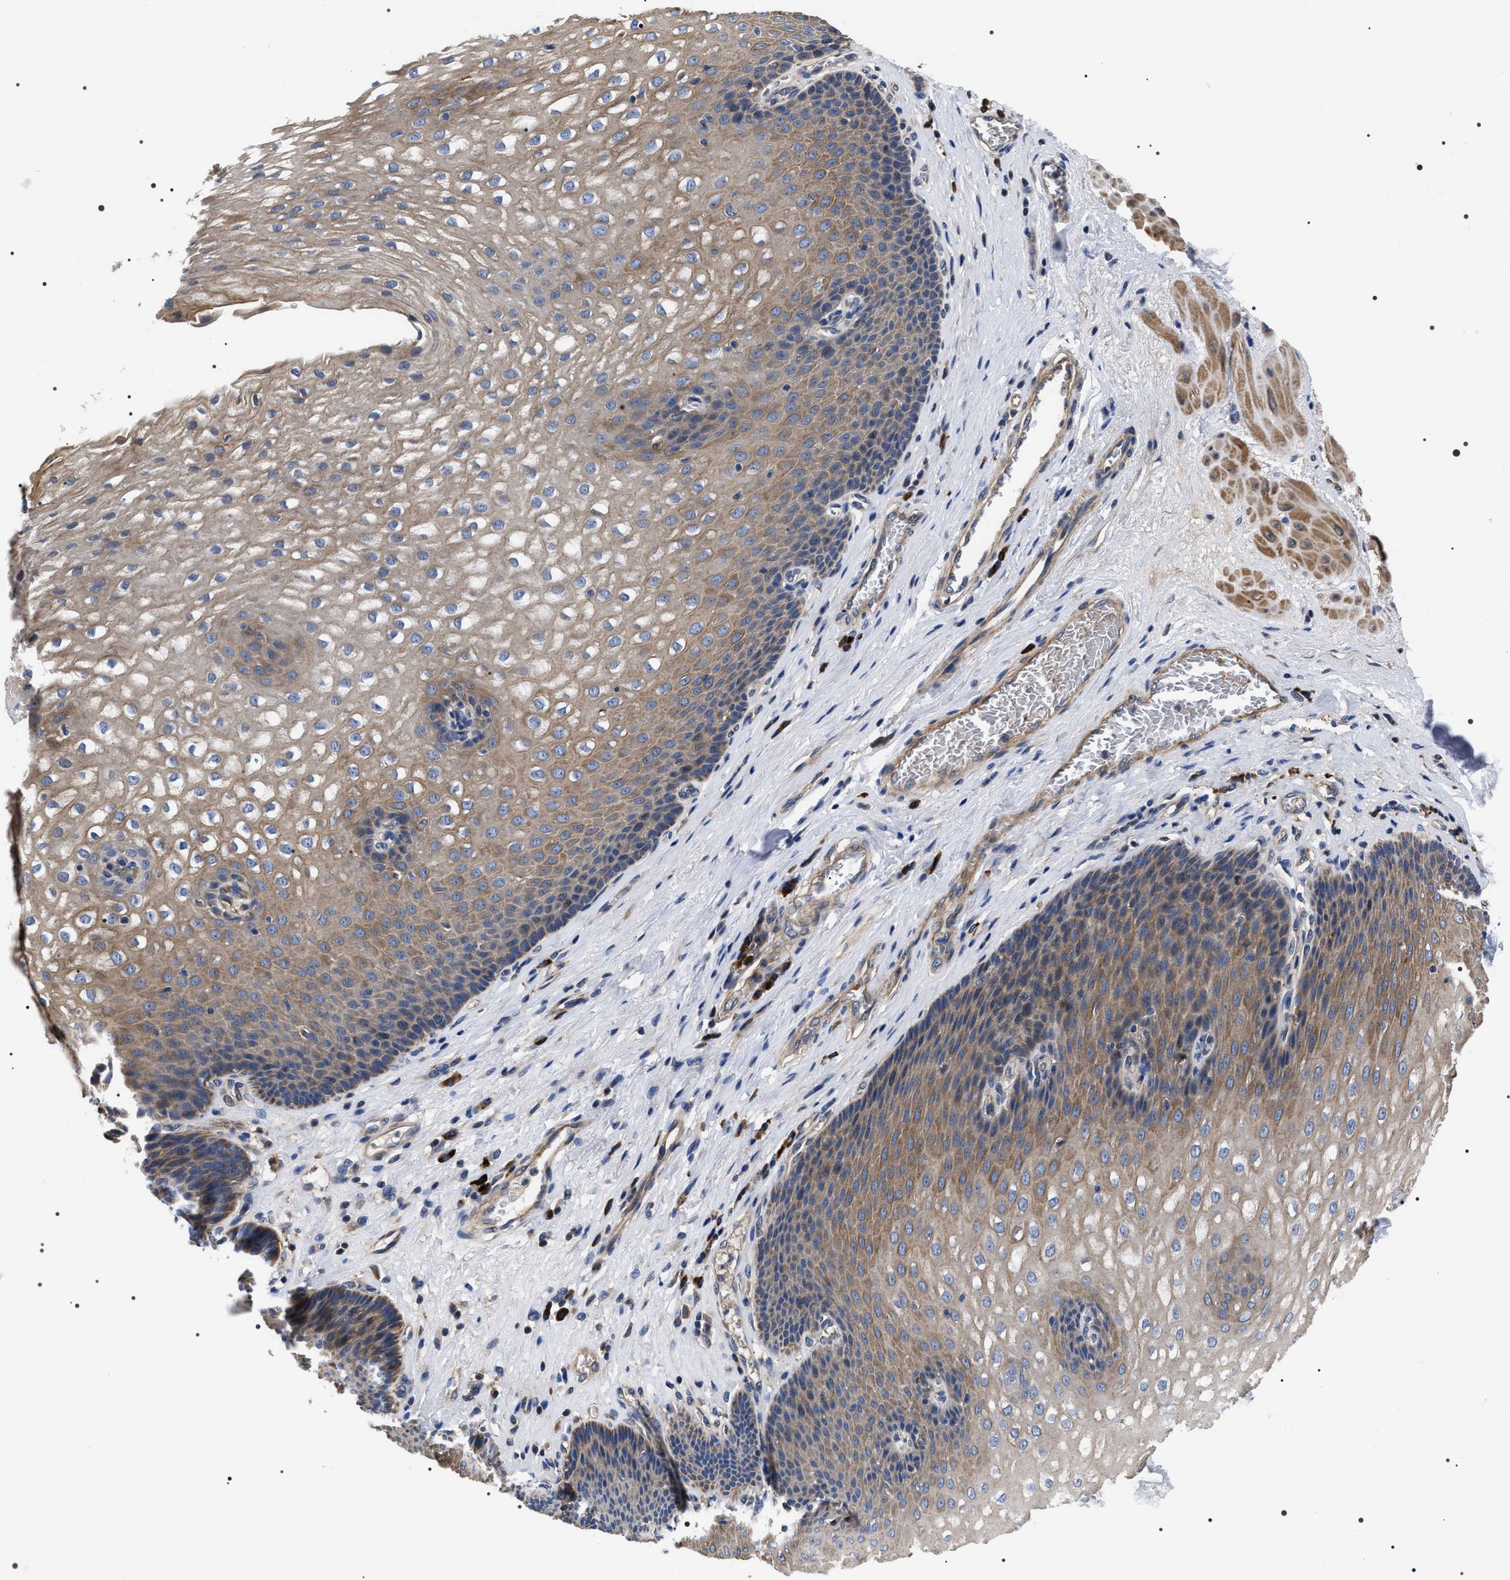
{"staining": {"intensity": "weak", "quantity": ">75%", "location": "cytoplasmic/membranous"}, "tissue": "esophagus", "cell_type": "Squamous epithelial cells", "image_type": "normal", "snomed": [{"axis": "morphology", "description": "Normal tissue, NOS"}, {"axis": "topography", "description": "Esophagus"}], "caption": "Protein staining displays weak cytoplasmic/membranous positivity in approximately >75% of squamous epithelial cells in unremarkable esophagus.", "gene": "MIS18A", "patient": {"sex": "male", "age": 48}}